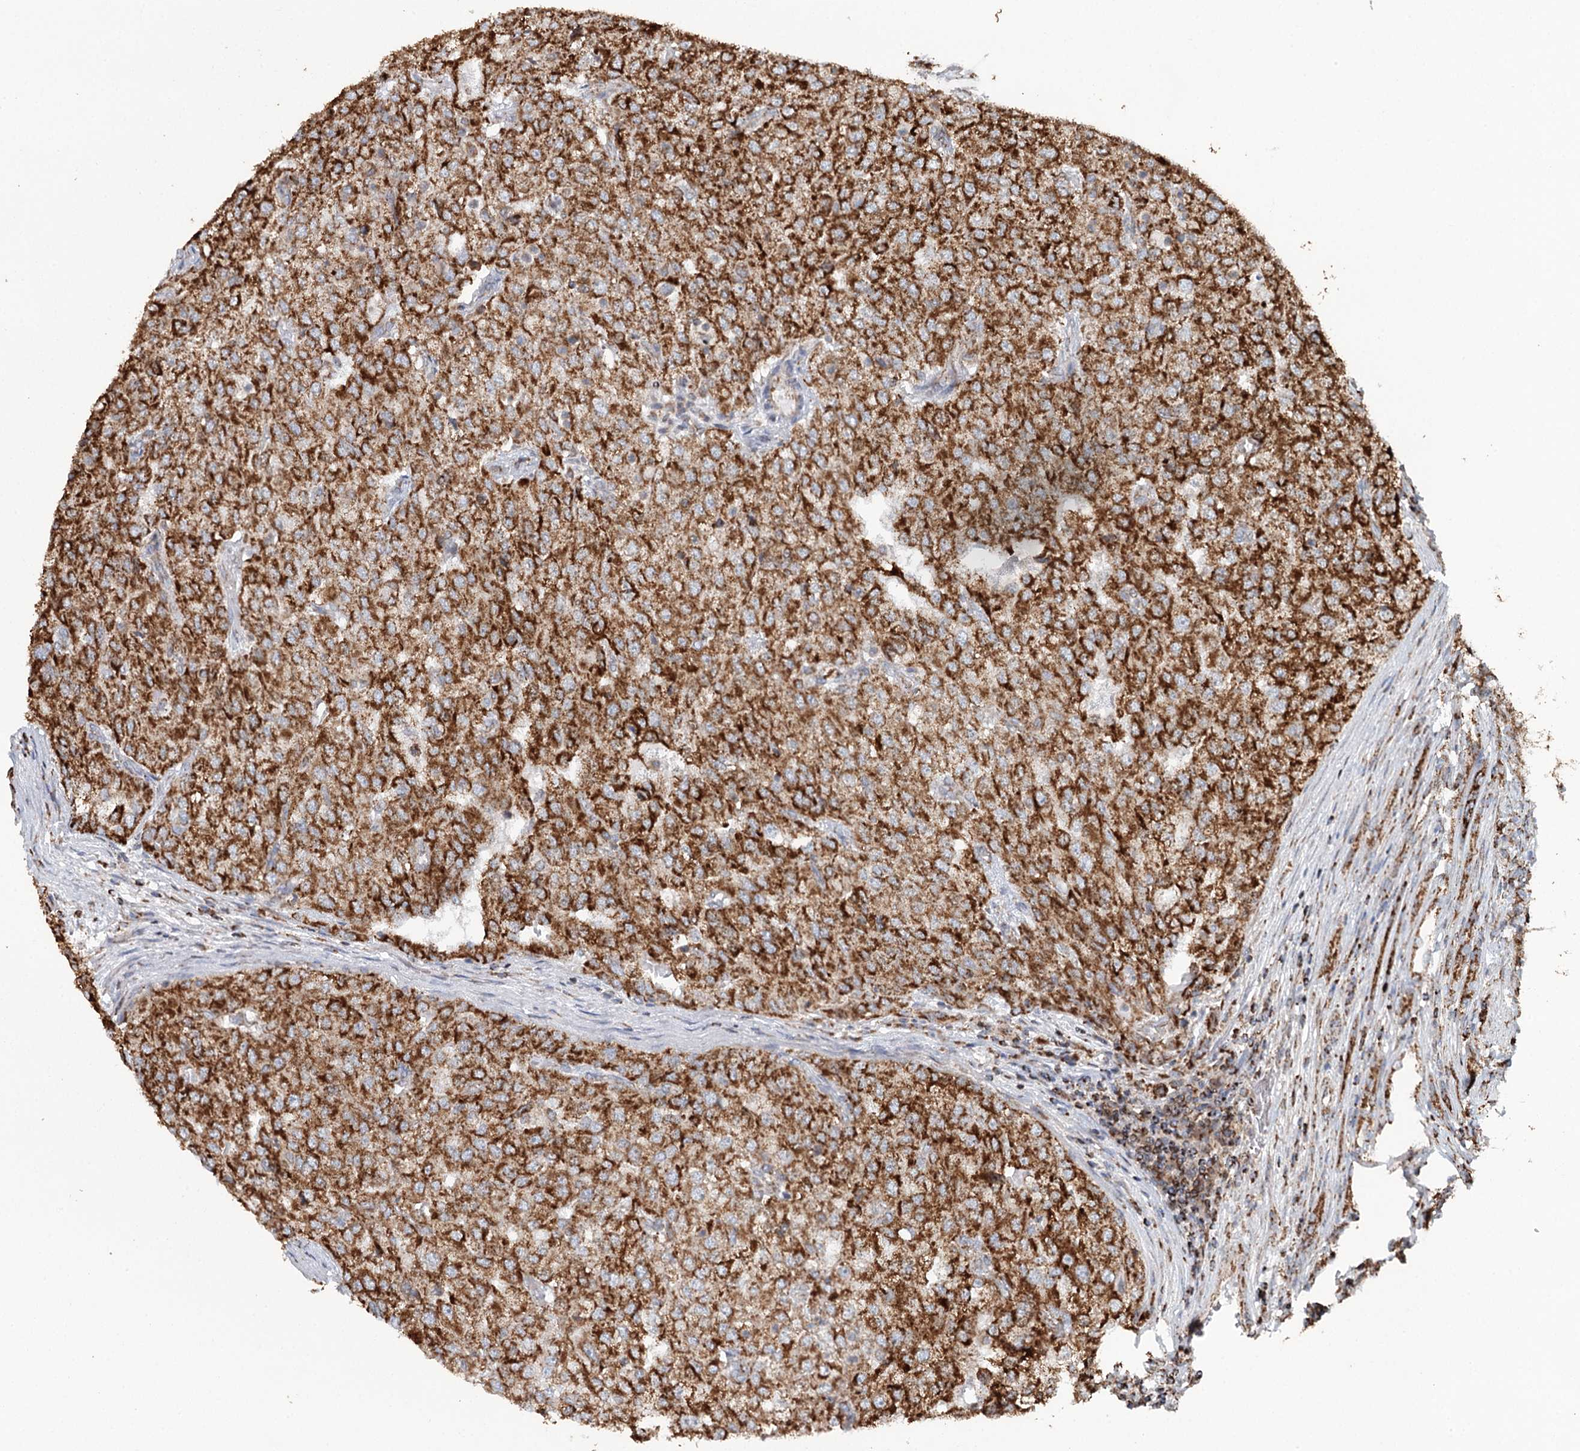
{"staining": {"intensity": "strong", "quantity": ">75%", "location": "cytoplasmic/membranous"}, "tissue": "renal cancer", "cell_type": "Tumor cells", "image_type": "cancer", "snomed": [{"axis": "morphology", "description": "Adenocarcinoma, NOS"}, {"axis": "topography", "description": "Kidney"}], "caption": "The image displays staining of adenocarcinoma (renal), revealing strong cytoplasmic/membranous protein expression (brown color) within tumor cells. (DAB (3,3'-diaminobenzidine) IHC, brown staining for protein, blue staining for nuclei).", "gene": "APH1A", "patient": {"sex": "female", "age": 54}}